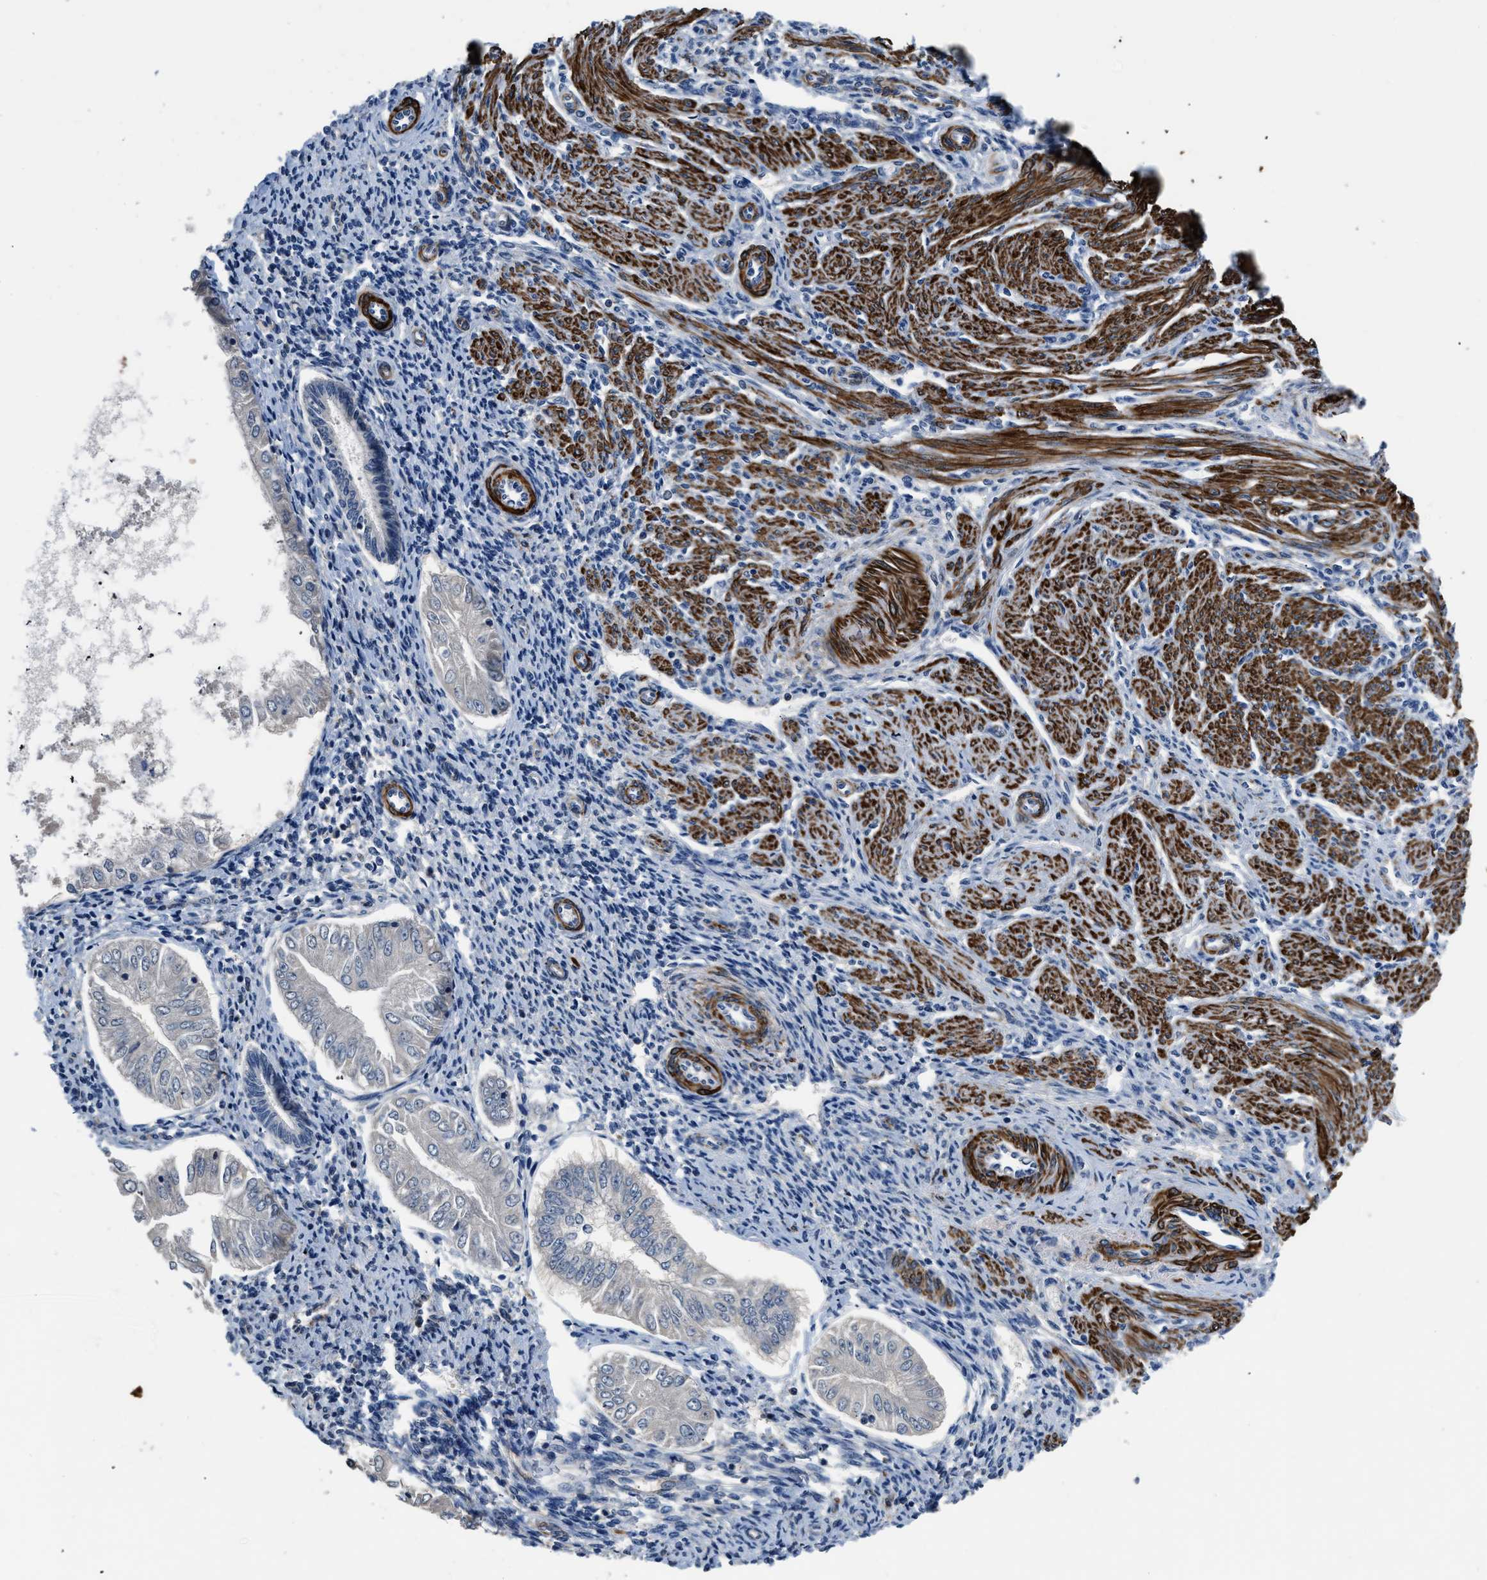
{"staining": {"intensity": "negative", "quantity": "none", "location": "none"}, "tissue": "endometrial cancer", "cell_type": "Tumor cells", "image_type": "cancer", "snomed": [{"axis": "morphology", "description": "Adenocarcinoma, NOS"}, {"axis": "topography", "description": "Endometrium"}], "caption": "Protein analysis of endometrial cancer (adenocarcinoma) displays no significant staining in tumor cells. (Stains: DAB IHC with hematoxylin counter stain, Microscopy: brightfield microscopy at high magnification).", "gene": "LANCL2", "patient": {"sex": "female", "age": 53}}